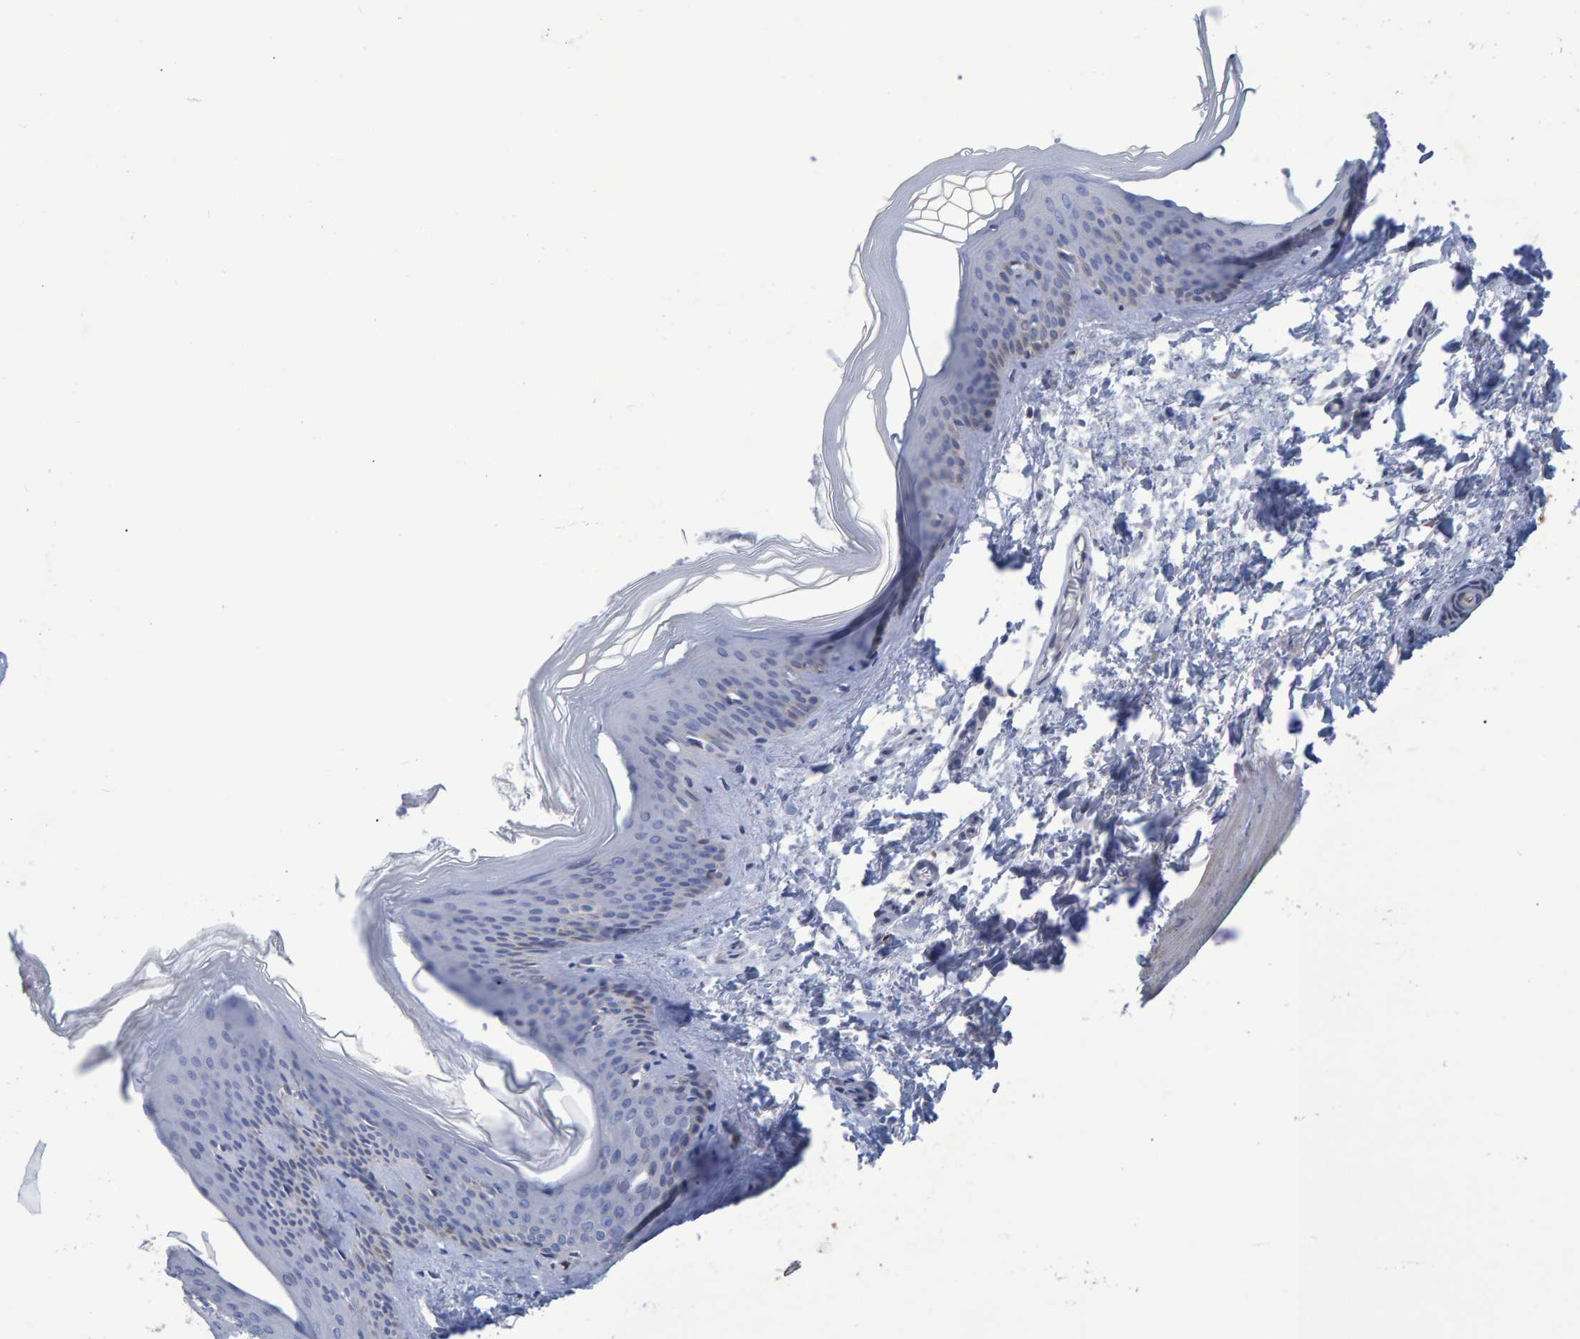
{"staining": {"intensity": "negative", "quantity": "none", "location": "none"}, "tissue": "skin", "cell_type": "Fibroblasts", "image_type": "normal", "snomed": [{"axis": "morphology", "description": "Normal tissue, NOS"}, {"axis": "topography", "description": "Skin"}], "caption": "This is a micrograph of immunohistochemistry (IHC) staining of unremarkable skin, which shows no positivity in fibroblasts.", "gene": "PROCA1", "patient": {"sex": "female", "age": 27}}